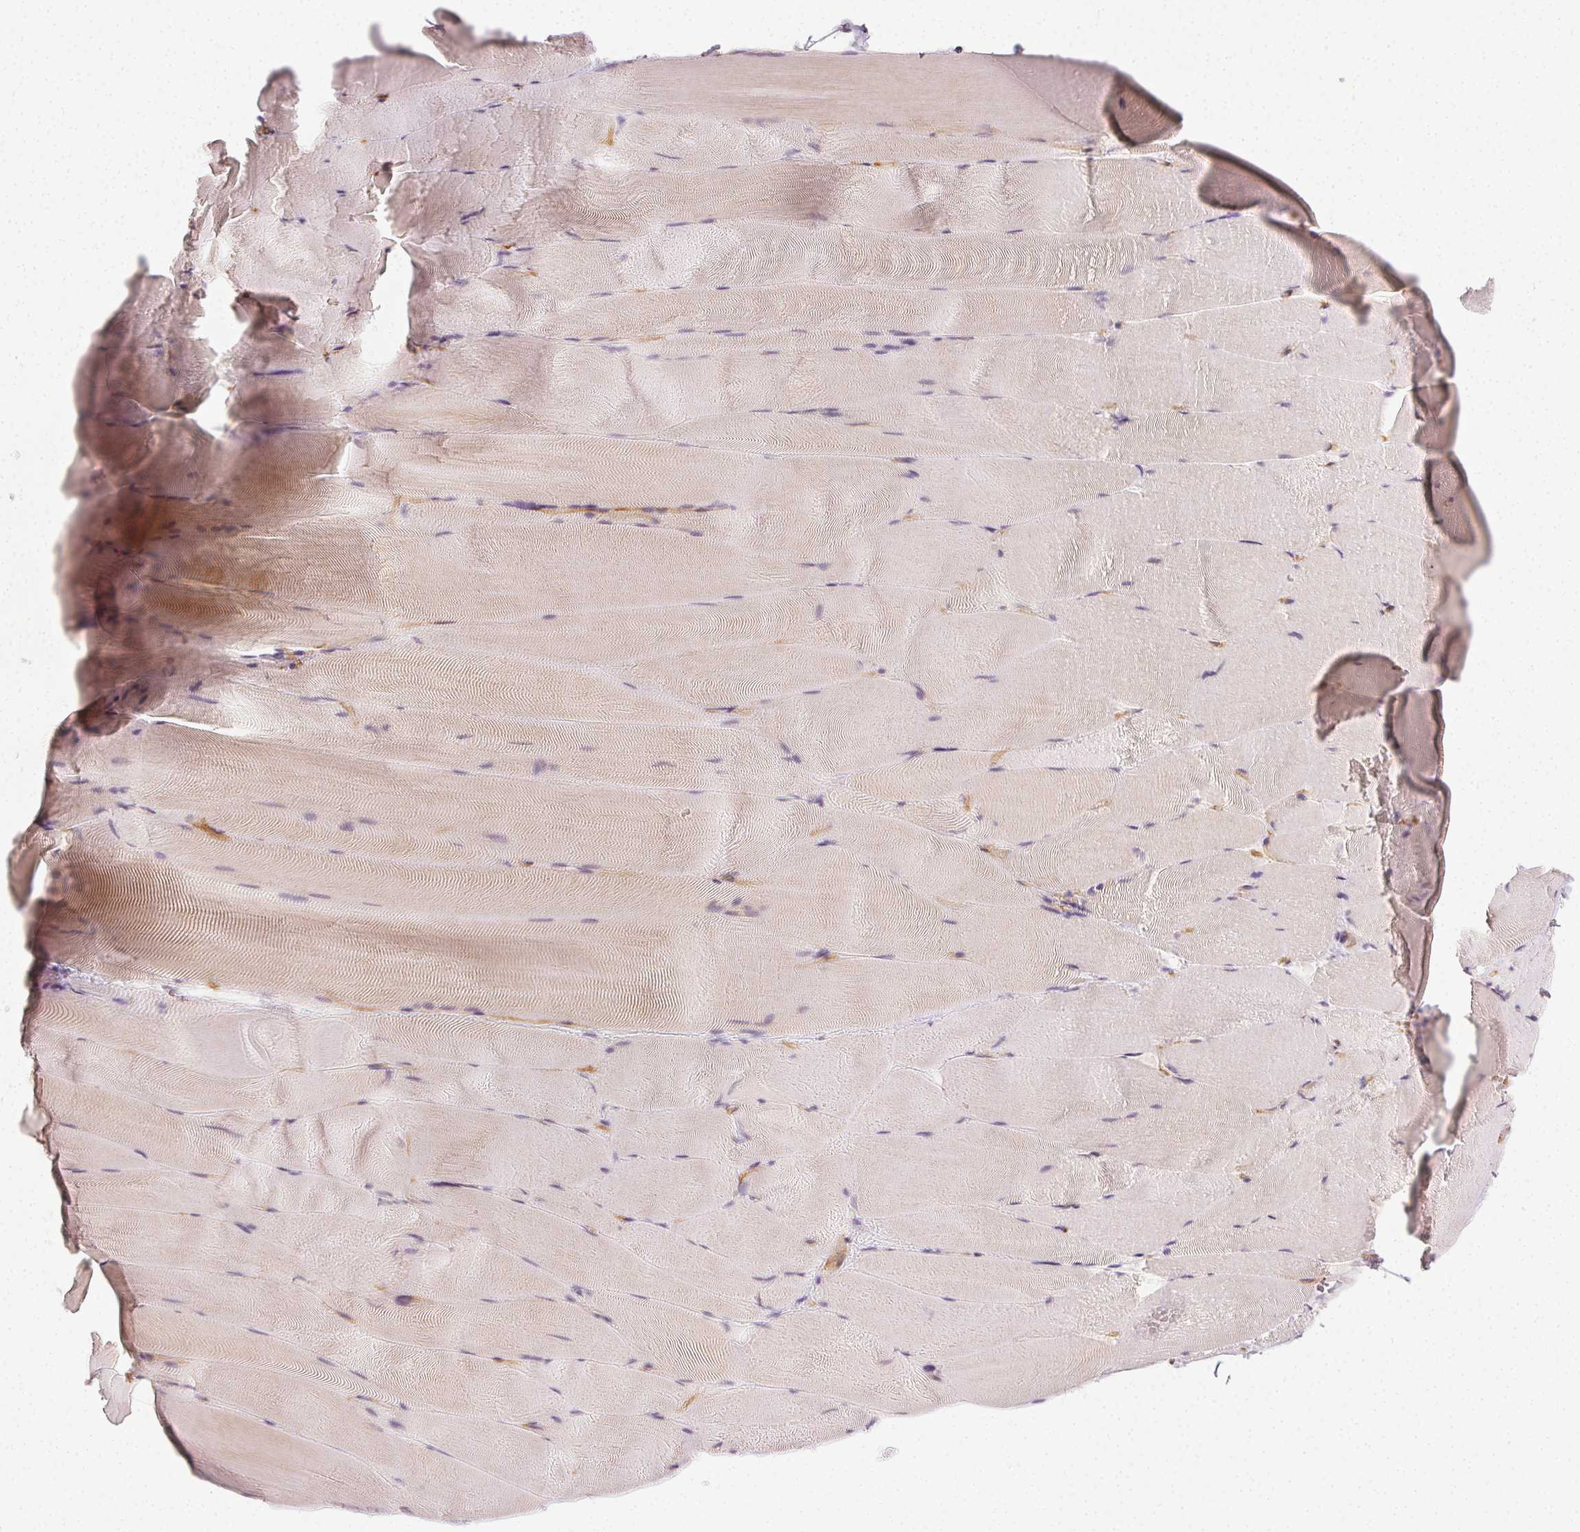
{"staining": {"intensity": "negative", "quantity": "none", "location": "none"}, "tissue": "skeletal muscle", "cell_type": "Myocytes", "image_type": "normal", "snomed": [{"axis": "morphology", "description": "Normal tissue, NOS"}, {"axis": "topography", "description": "Skeletal muscle"}], "caption": "Image shows no protein expression in myocytes of unremarkable skeletal muscle.", "gene": "PODXL", "patient": {"sex": "female", "age": 64}}